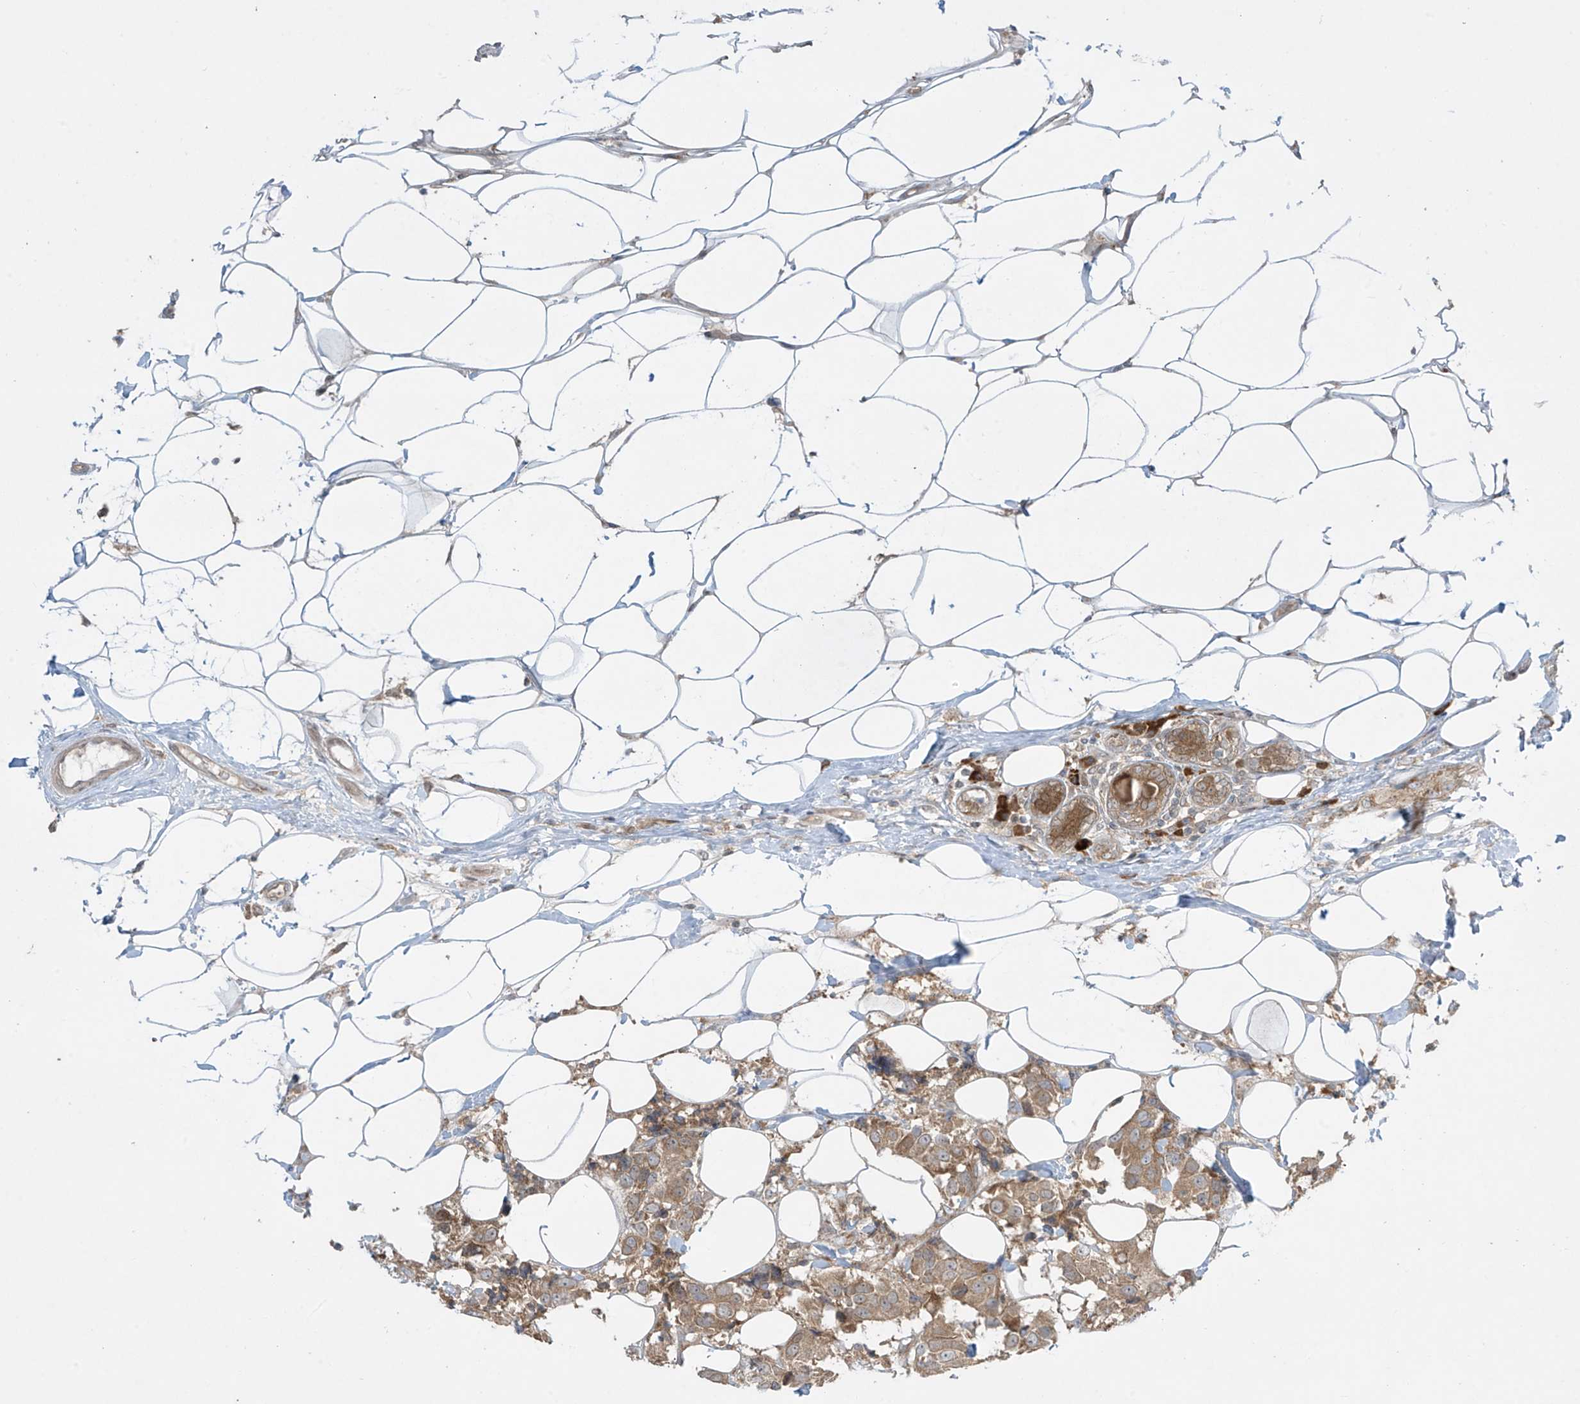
{"staining": {"intensity": "moderate", "quantity": ">75%", "location": "cytoplasmic/membranous"}, "tissue": "breast cancer", "cell_type": "Tumor cells", "image_type": "cancer", "snomed": [{"axis": "morphology", "description": "Normal tissue, NOS"}, {"axis": "morphology", "description": "Duct carcinoma"}, {"axis": "topography", "description": "Breast"}], "caption": "The image reveals immunohistochemical staining of breast cancer. There is moderate cytoplasmic/membranous positivity is identified in approximately >75% of tumor cells. The staining was performed using DAB (3,3'-diaminobenzidine) to visualize the protein expression in brown, while the nuclei were stained in blue with hematoxylin (Magnification: 20x).", "gene": "PPAT", "patient": {"sex": "female", "age": 39}}